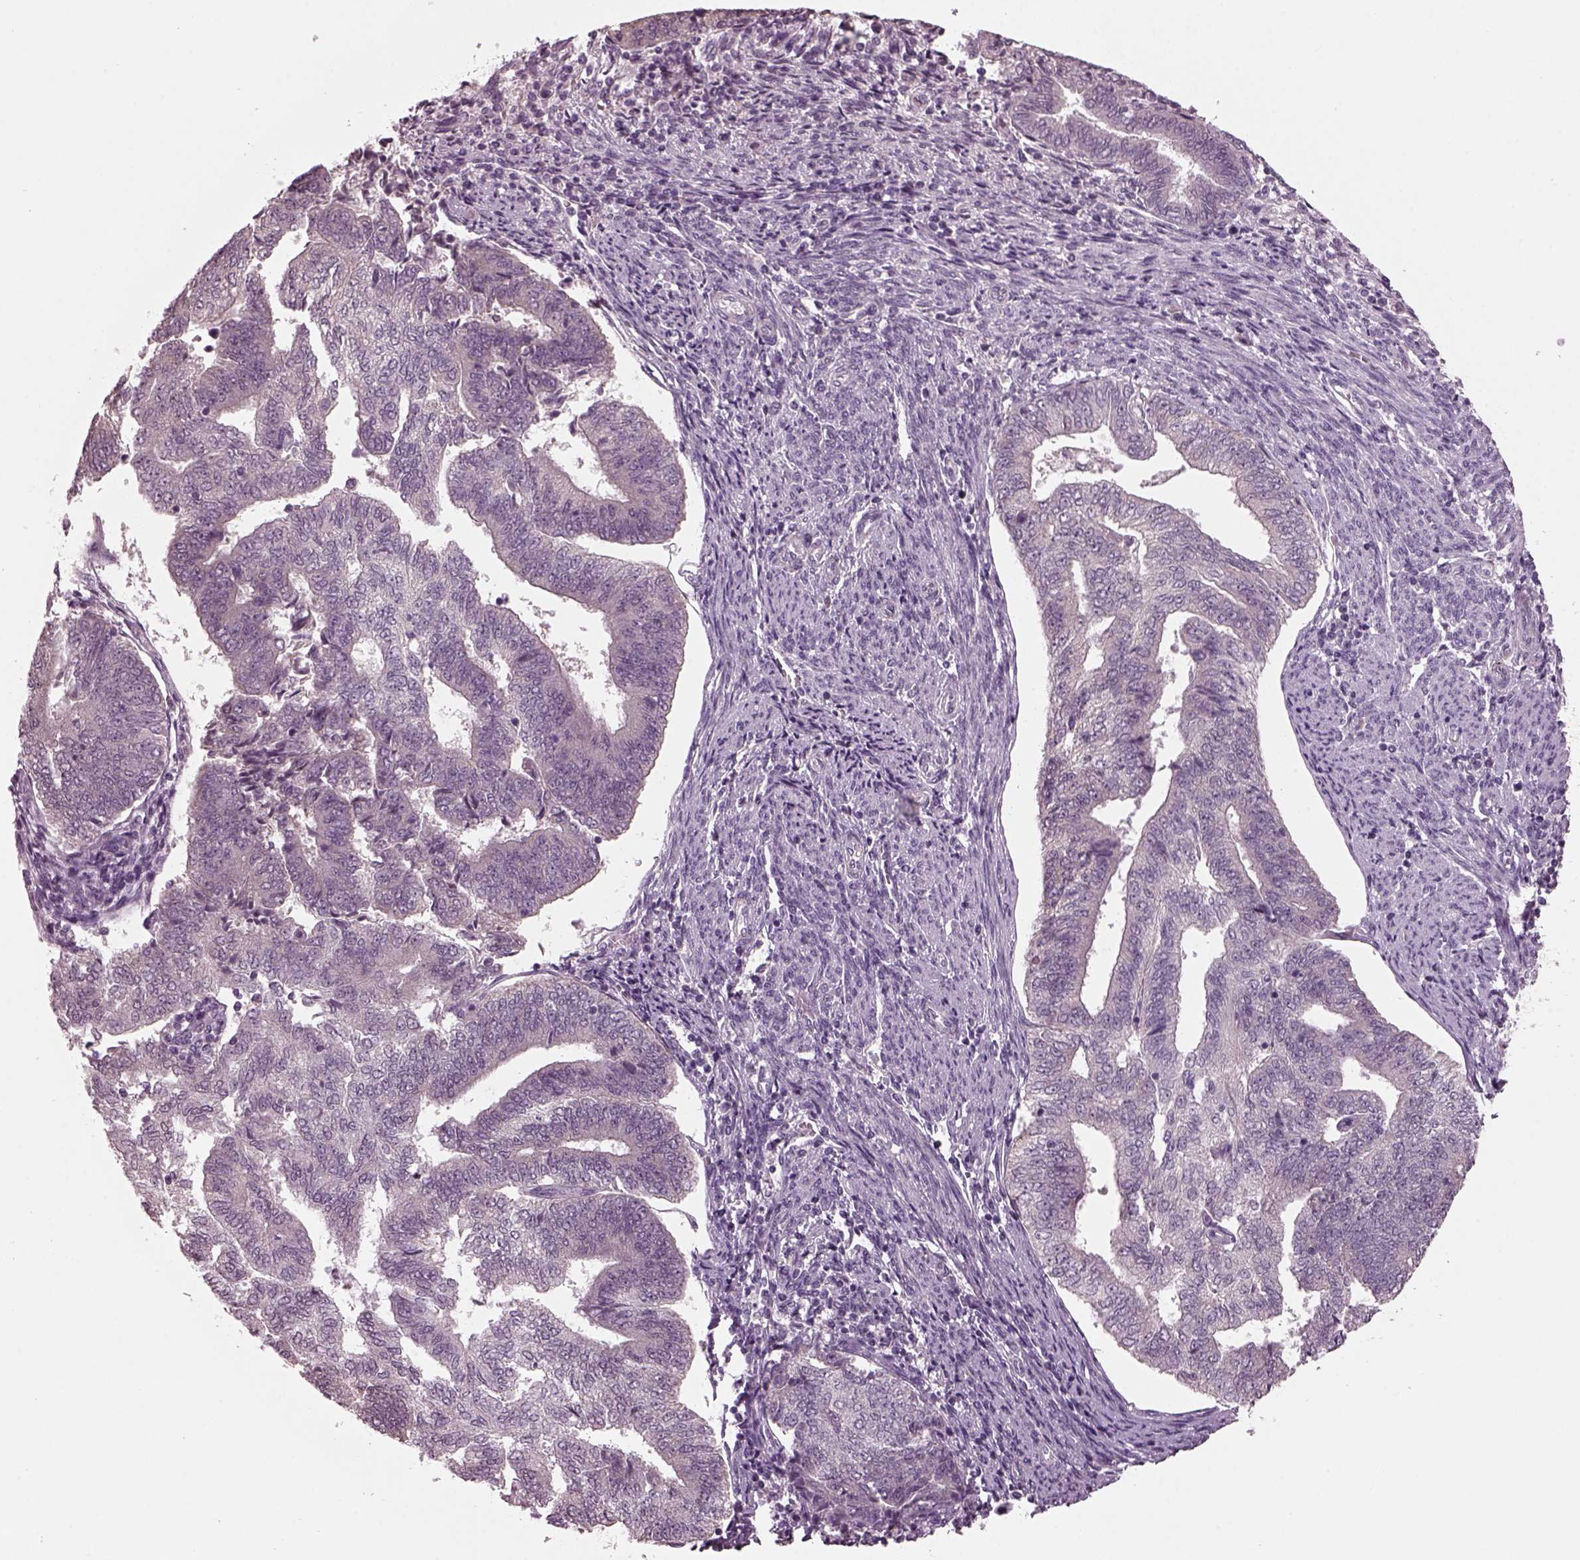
{"staining": {"intensity": "negative", "quantity": "none", "location": "none"}, "tissue": "endometrial cancer", "cell_type": "Tumor cells", "image_type": "cancer", "snomed": [{"axis": "morphology", "description": "Adenocarcinoma, NOS"}, {"axis": "topography", "description": "Endometrium"}], "caption": "Endometrial cancer (adenocarcinoma) stained for a protein using immunohistochemistry shows no positivity tumor cells.", "gene": "CLCN4", "patient": {"sex": "female", "age": 65}}